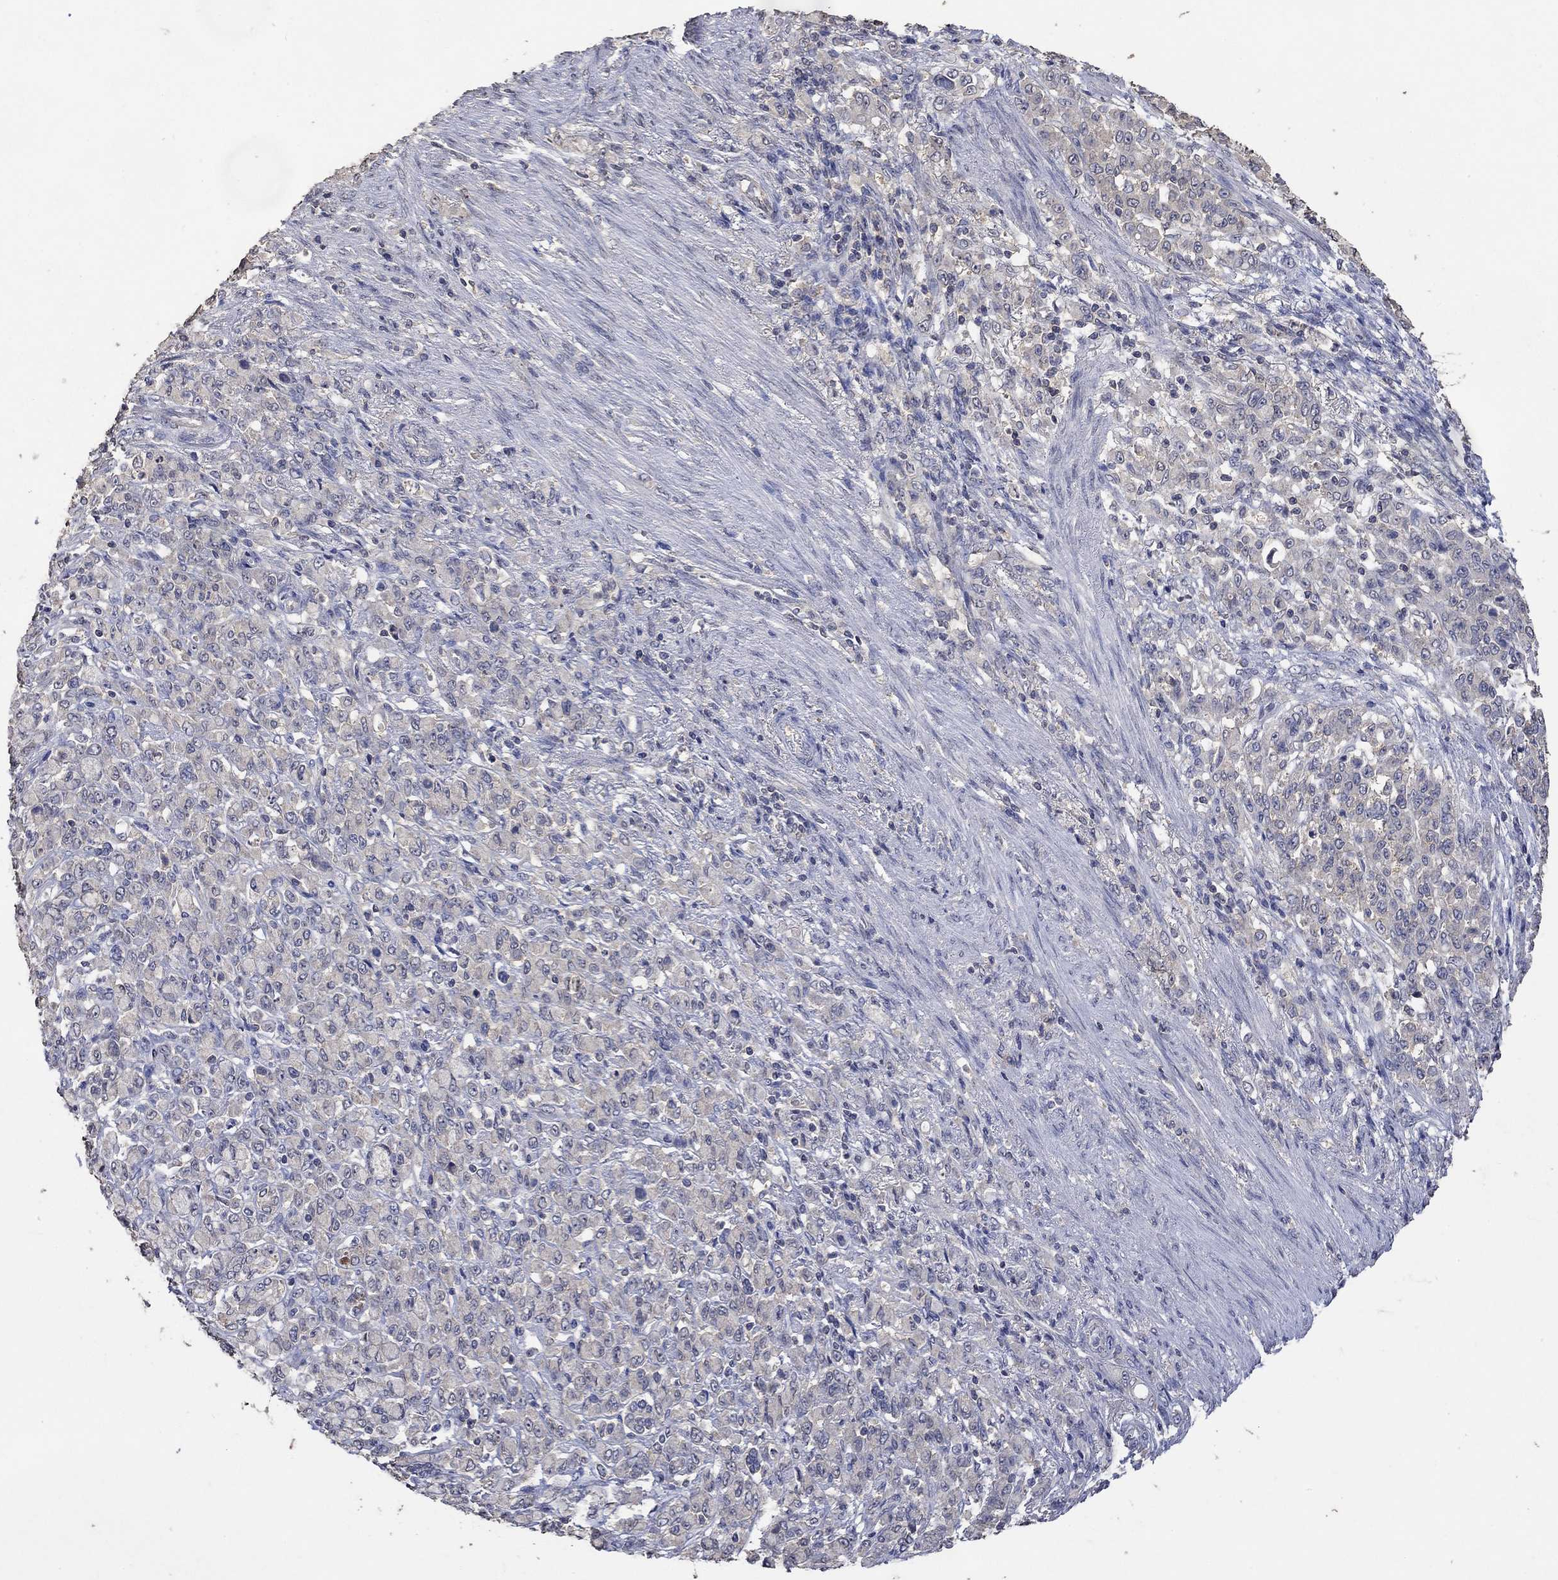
{"staining": {"intensity": "weak", "quantity": "<25%", "location": "cytoplasmic/membranous"}, "tissue": "stomach cancer", "cell_type": "Tumor cells", "image_type": "cancer", "snomed": [{"axis": "morphology", "description": "Normal tissue, NOS"}, {"axis": "morphology", "description": "Adenocarcinoma, NOS"}, {"axis": "topography", "description": "Stomach"}], "caption": "The IHC image has no significant staining in tumor cells of adenocarcinoma (stomach) tissue.", "gene": "PTPN20", "patient": {"sex": "female", "age": 79}}